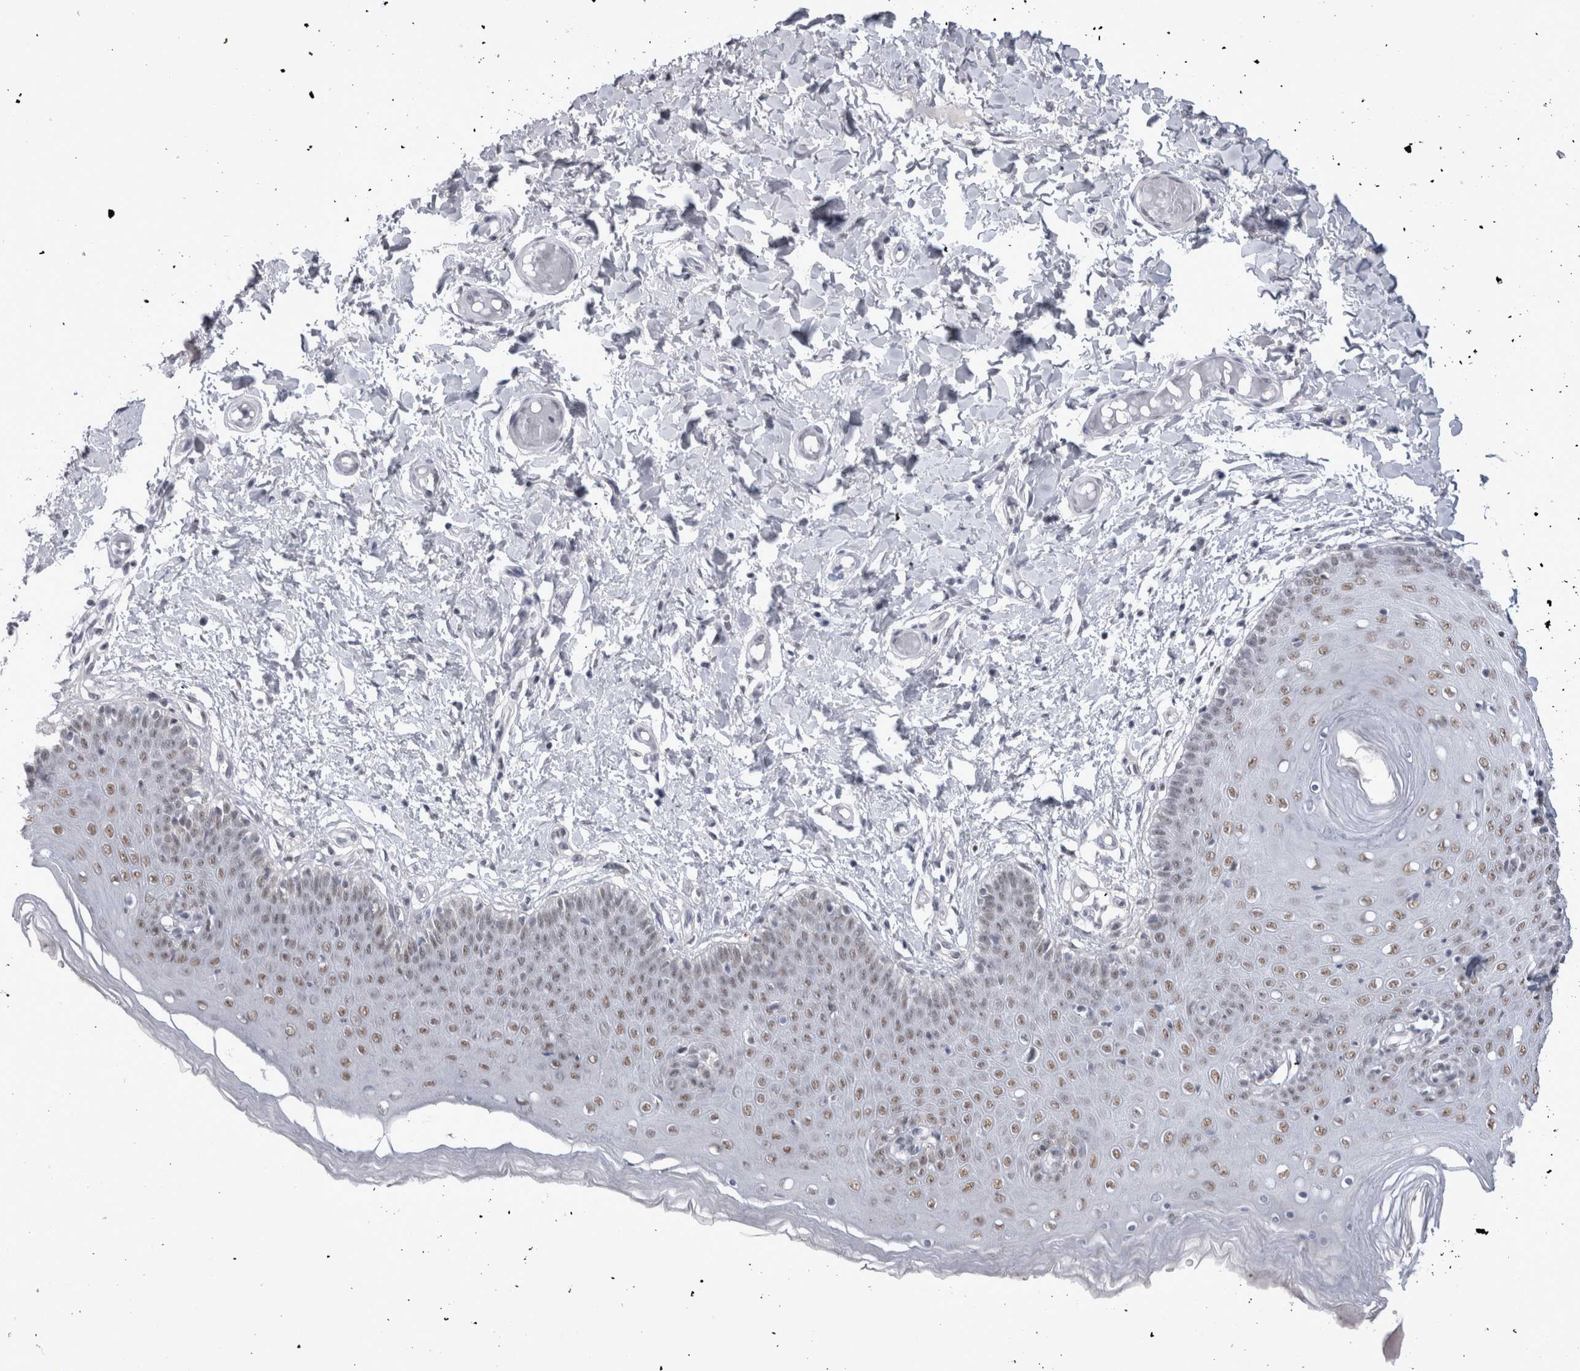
{"staining": {"intensity": "moderate", "quantity": ">75%", "location": "nuclear"}, "tissue": "skin", "cell_type": "Epidermal cells", "image_type": "normal", "snomed": [{"axis": "morphology", "description": "Normal tissue, NOS"}, {"axis": "topography", "description": "Vulva"}], "caption": "Immunohistochemistry histopathology image of unremarkable skin: human skin stained using immunohistochemistry (IHC) displays medium levels of moderate protein expression localized specifically in the nuclear of epidermal cells, appearing as a nuclear brown color.", "gene": "API5", "patient": {"sex": "female", "age": 66}}